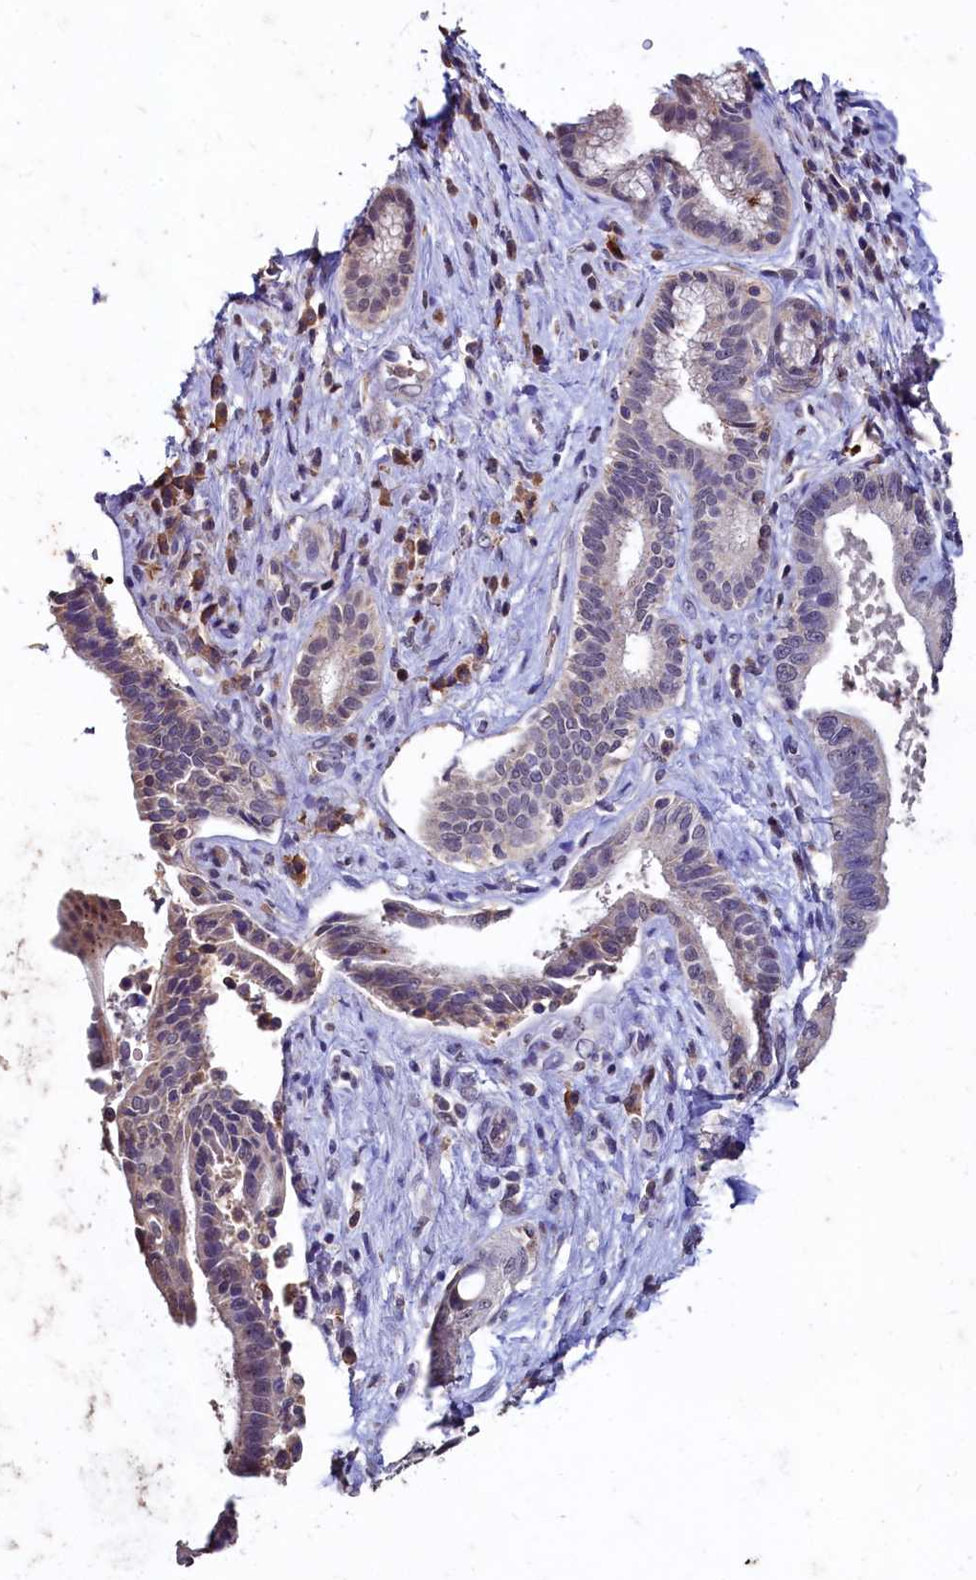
{"staining": {"intensity": "weak", "quantity": "<25%", "location": "cytoplasmic/membranous"}, "tissue": "pancreatic cancer", "cell_type": "Tumor cells", "image_type": "cancer", "snomed": [{"axis": "morphology", "description": "Adenocarcinoma, NOS"}, {"axis": "topography", "description": "Pancreas"}], "caption": "There is no significant staining in tumor cells of pancreatic cancer.", "gene": "CSTPP1", "patient": {"sex": "female", "age": 55}}